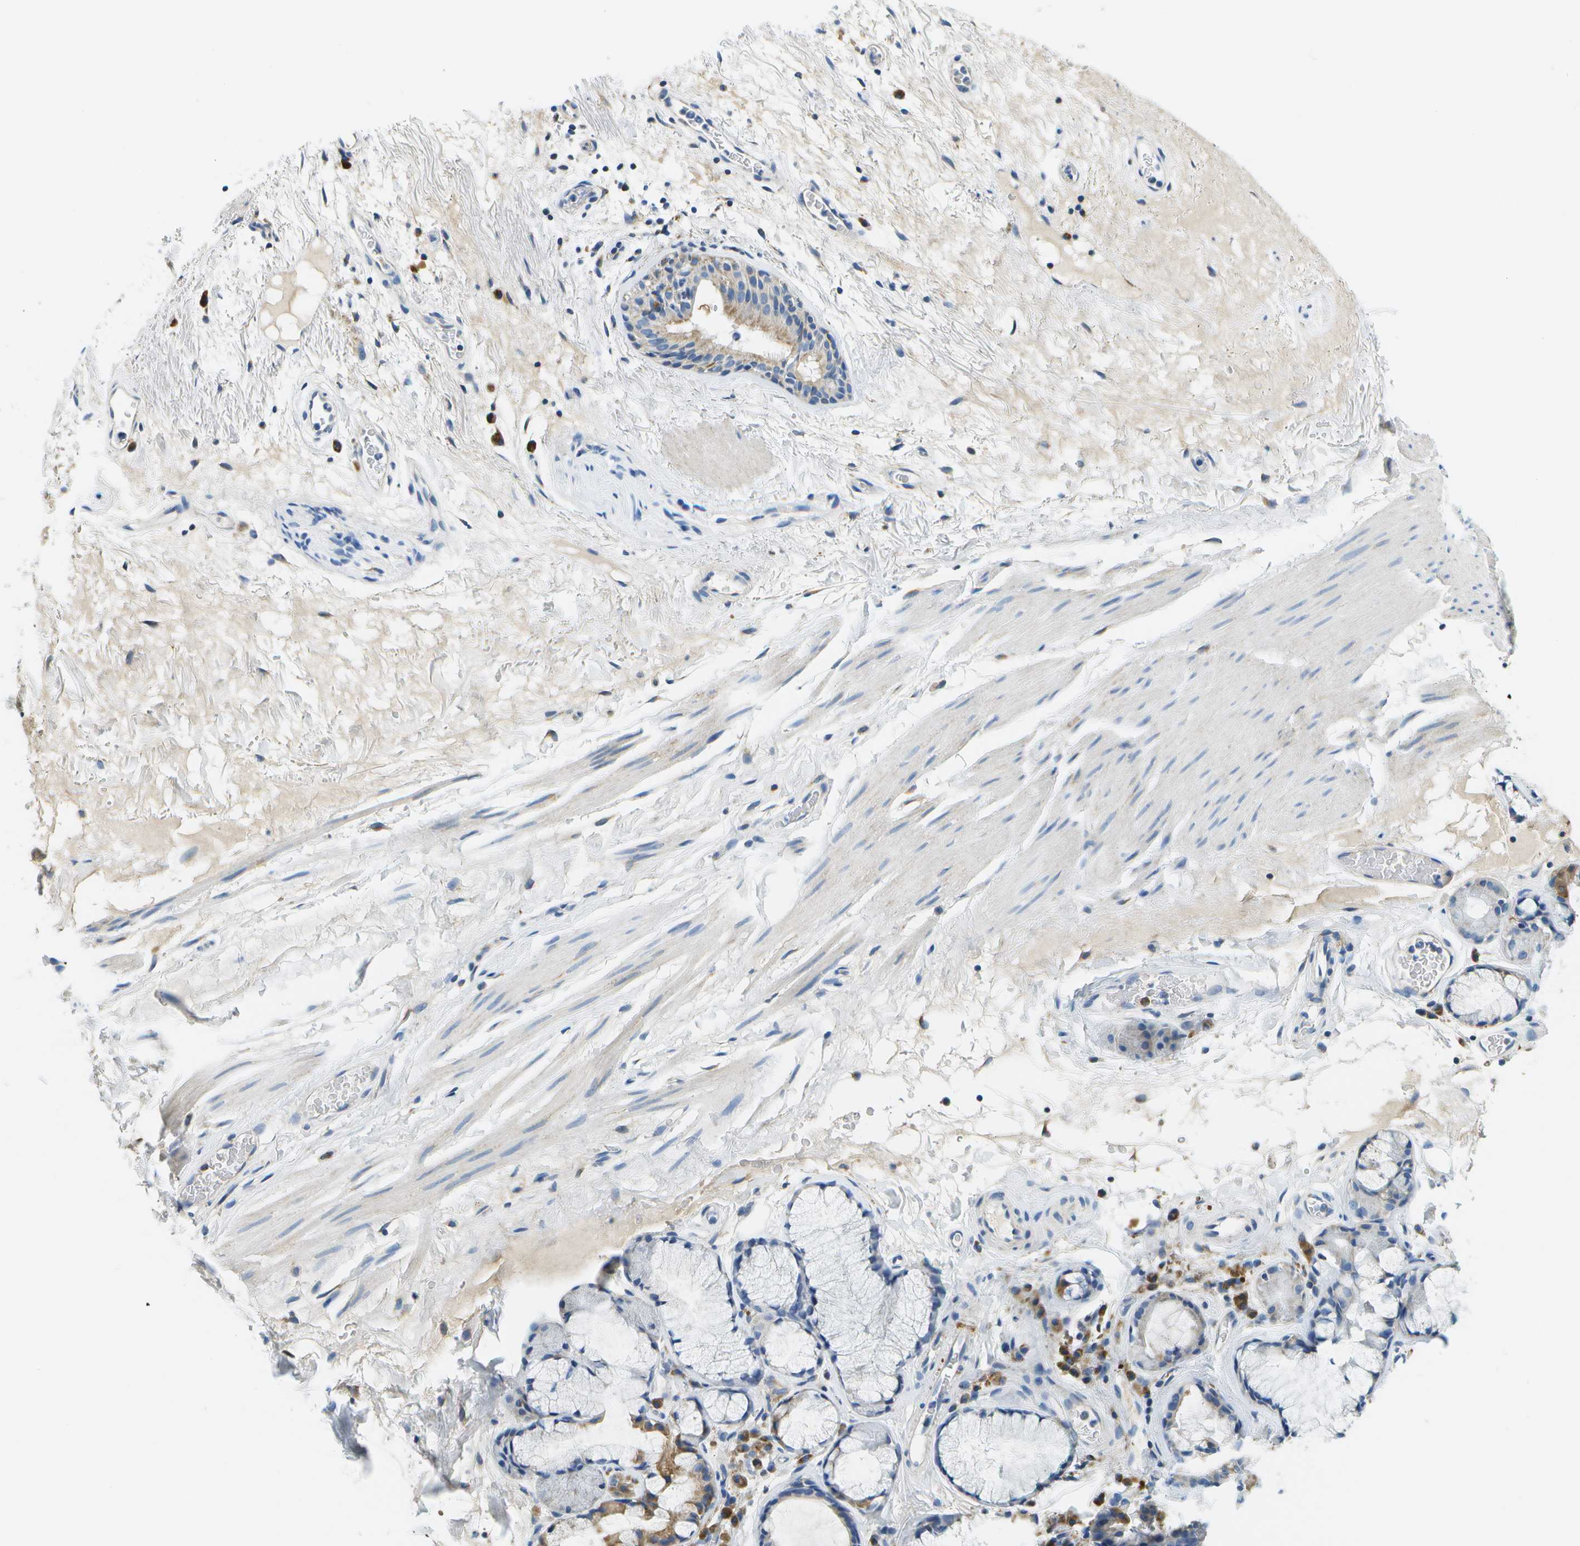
{"staining": {"intensity": "weak", "quantity": "25%-75%", "location": "cytoplasmic/membranous"}, "tissue": "bronchus", "cell_type": "Respiratory epithelial cells", "image_type": "normal", "snomed": [{"axis": "morphology", "description": "Normal tissue, NOS"}, {"axis": "topography", "description": "Cartilage tissue"}], "caption": "A low amount of weak cytoplasmic/membranous staining is present in approximately 25%-75% of respiratory epithelial cells in unremarkable bronchus.", "gene": "PTGIS", "patient": {"sex": "female", "age": 63}}